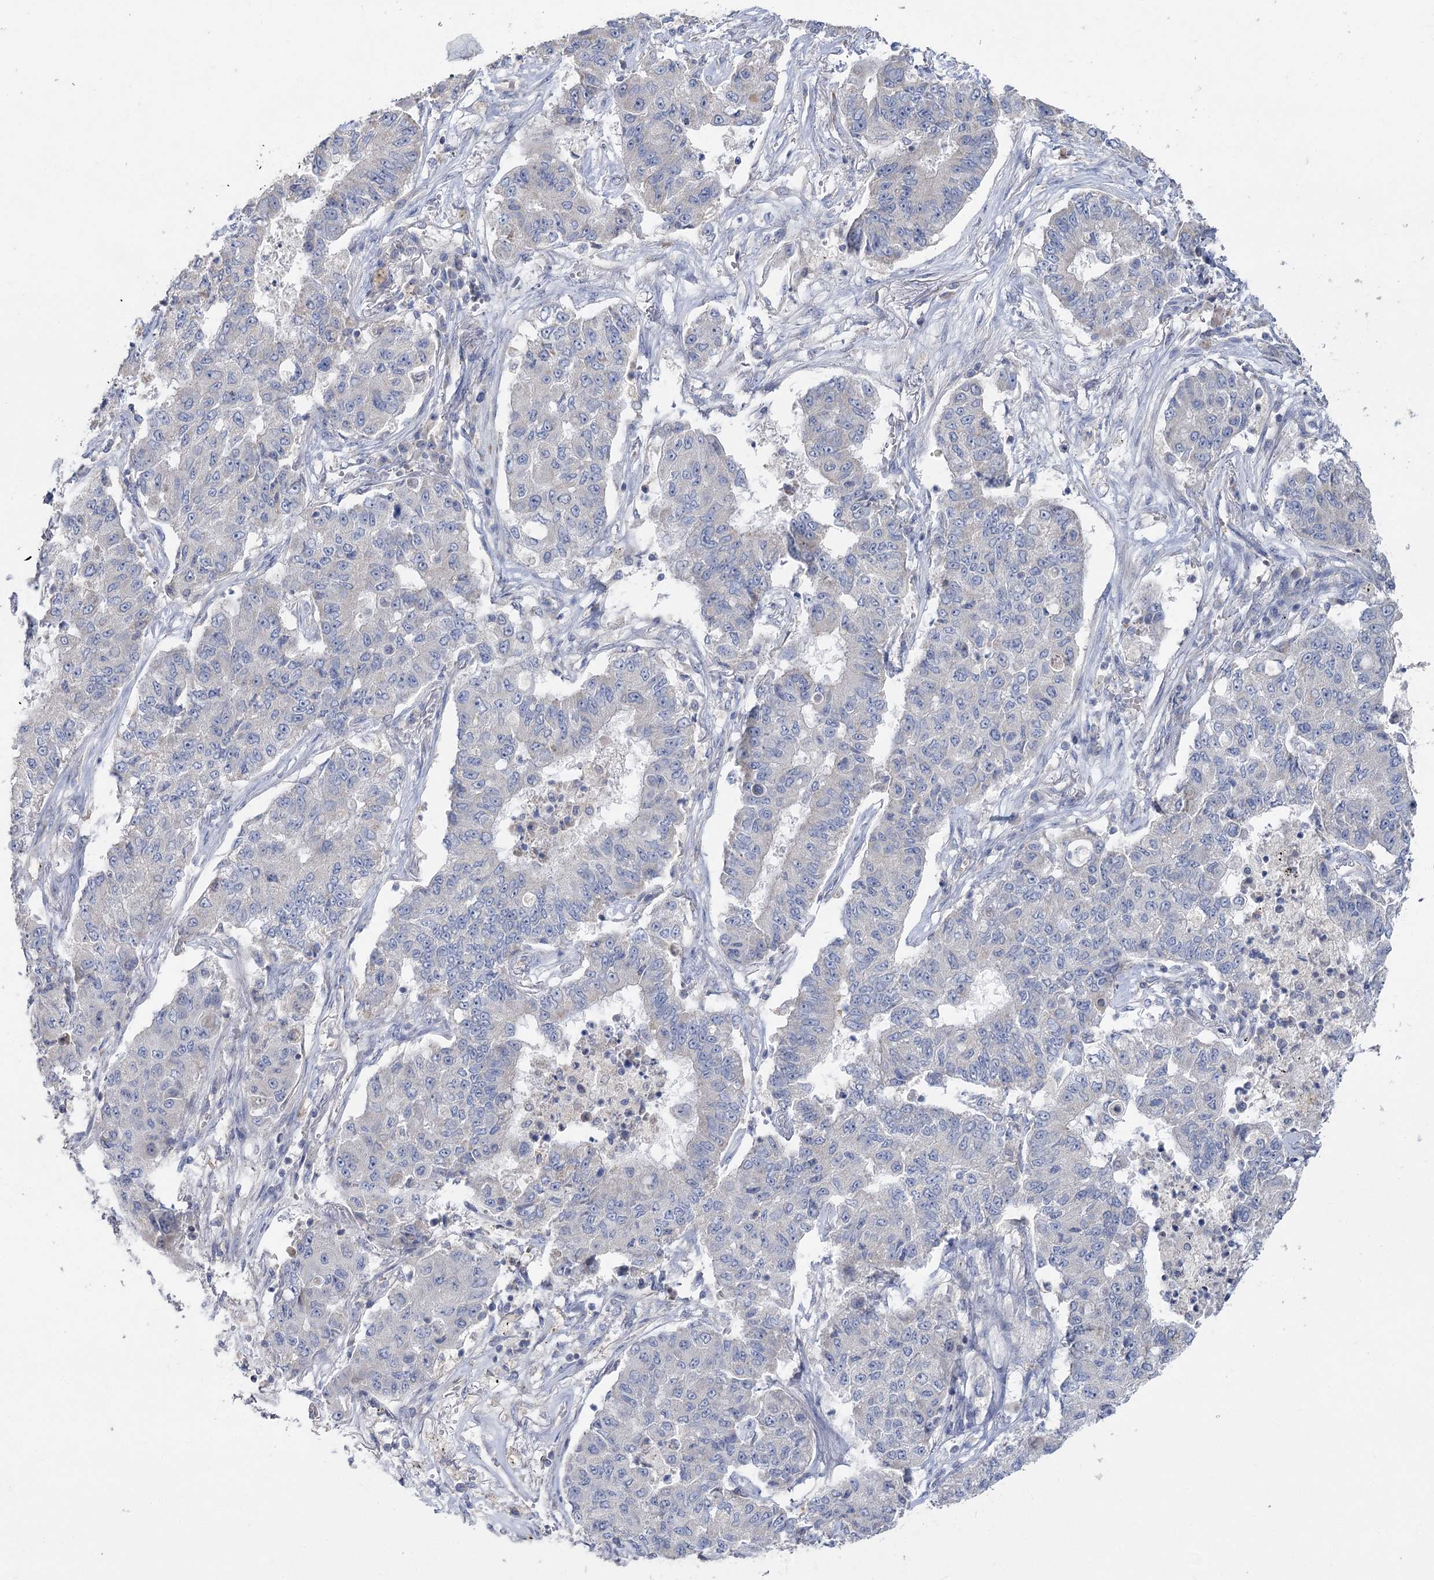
{"staining": {"intensity": "negative", "quantity": "none", "location": "none"}, "tissue": "lung cancer", "cell_type": "Tumor cells", "image_type": "cancer", "snomed": [{"axis": "morphology", "description": "Squamous cell carcinoma, NOS"}, {"axis": "topography", "description": "Lung"}], "caption": "The micrograph shows no staining of tumor cells in lung cancer (squamous cell carcinoma). (DAB (3,3'-diaminobenzidine) IHC with hematoxylin counter stain).", "gene": "TMEM187", "patient": {"sex": "male", "age": 74}}